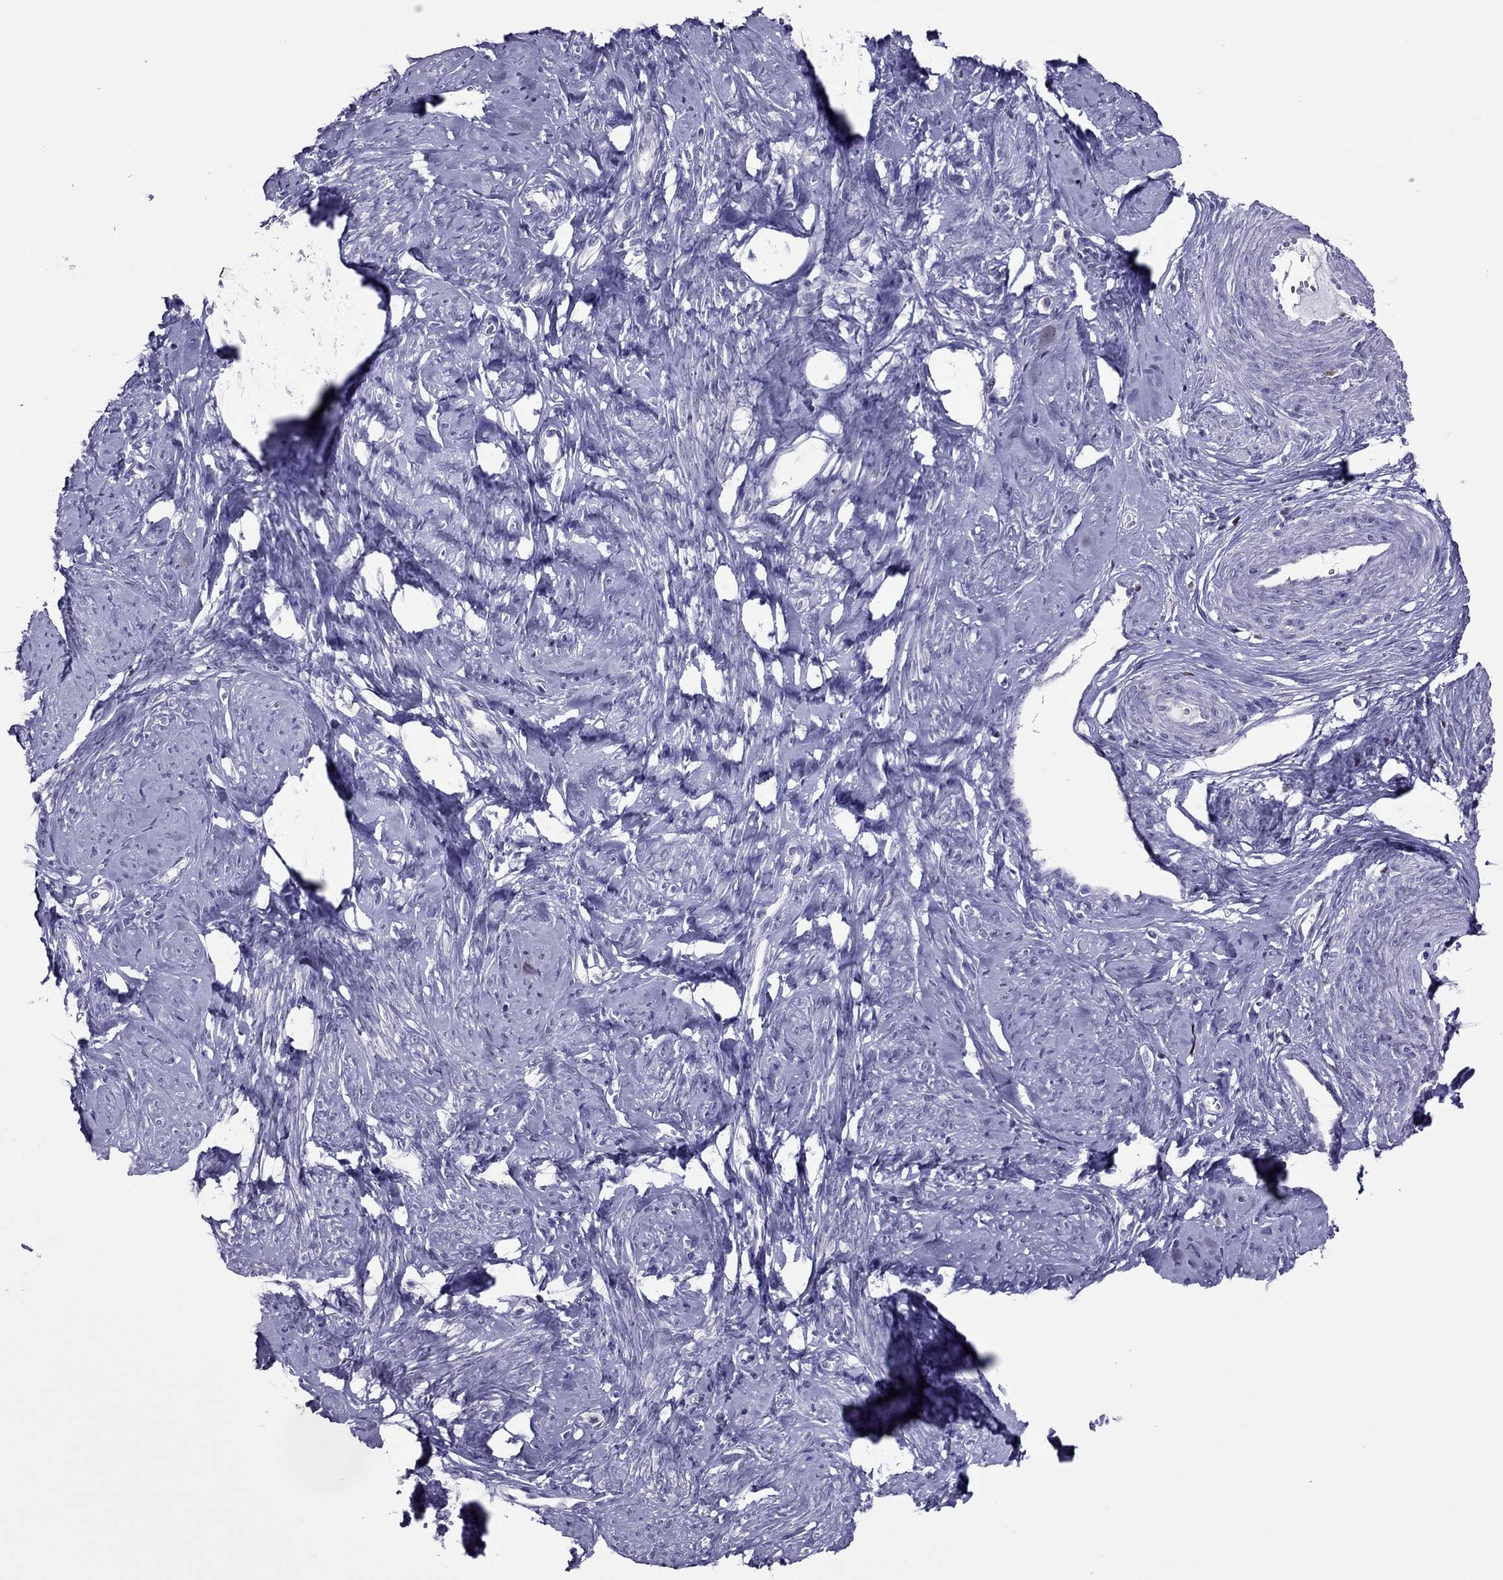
{"staining": {"intensity": "negative", "quantity": "none", "location": "none"}, "tissue": "smooth muscle", "cell_type": "Smooth muscle cells", "image_type": "normal", "snomed": [{"axis": "morphology", "description": "Normal tissue, NOS"}, {"axis": "topography", "description": "Smooth muscle"}], "caption": "The micrograph reveals no significant positivity in smooth muscle cells of smooth muscle.", "gene": "SPINT3", "patient": {"sex": "female", "age": 48}}